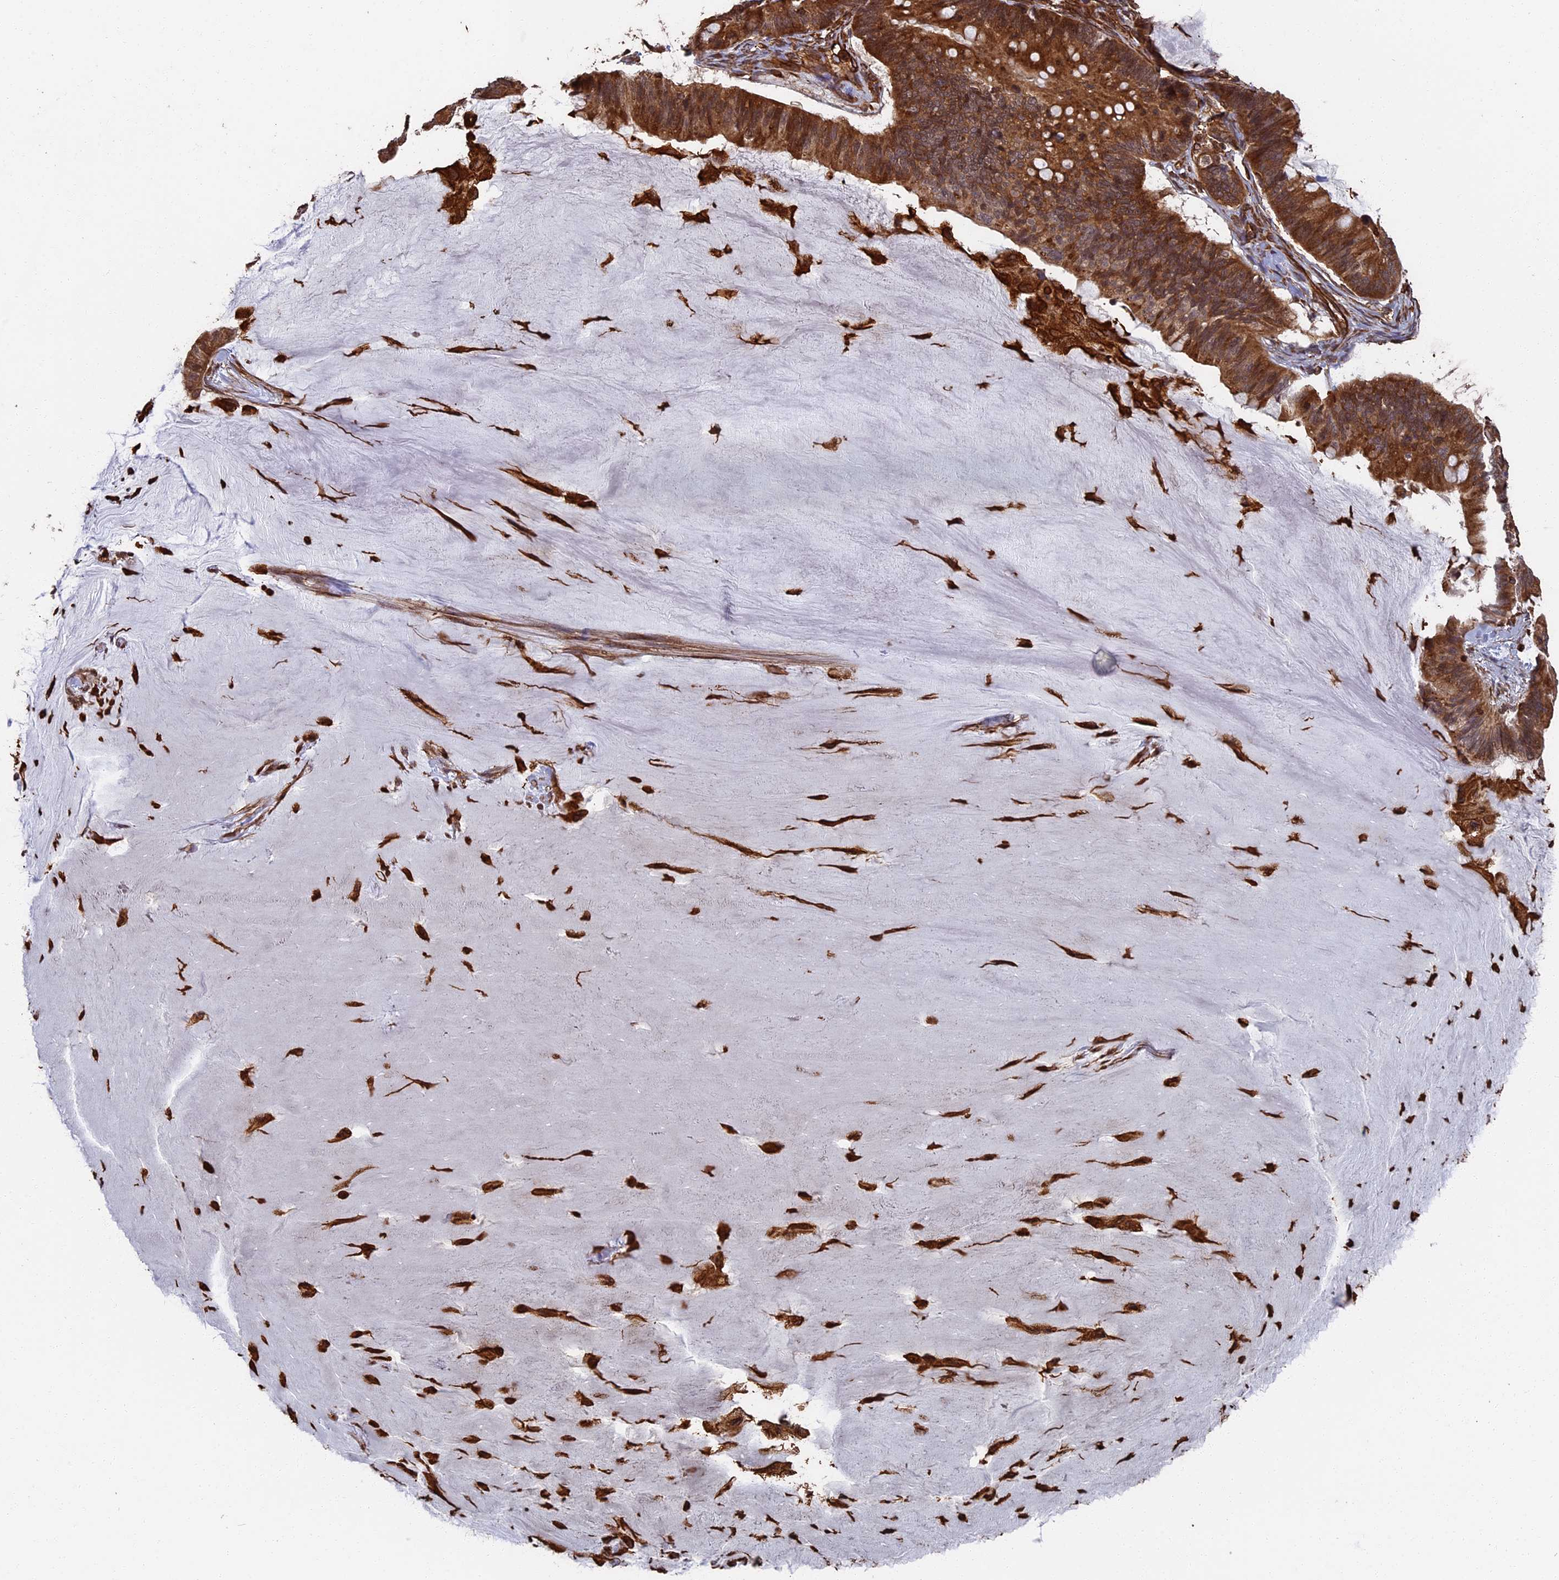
{"staining": {"intensity": "strong", "quantity": ">75%", "location": "cytoplasmic/membranous"}, "tissue": "ovarian cancer", "cell_type": "Tumor cells", "image_type": "cancer", "snomed": [{"axis": "morphology", "description": "Cystadenocarcinoma, mucinous, NOS"}, {"axis": "topography", "description": "Ovary"}], "caption": "Immunohistochemical staining of ovarian cancer exhibits high levels of strong cytoplasmic/membranous positivity in about >75% of tumor cells. The staining was performed using DAB (3,3'-diaminobenzidine) to visualize the protein expression in brown, while the nuclei were stained in blue with hematoxylin (Magnification: 20x).", "gene": "CCDC124", "patient": {"sex": "female", "age": 61}}